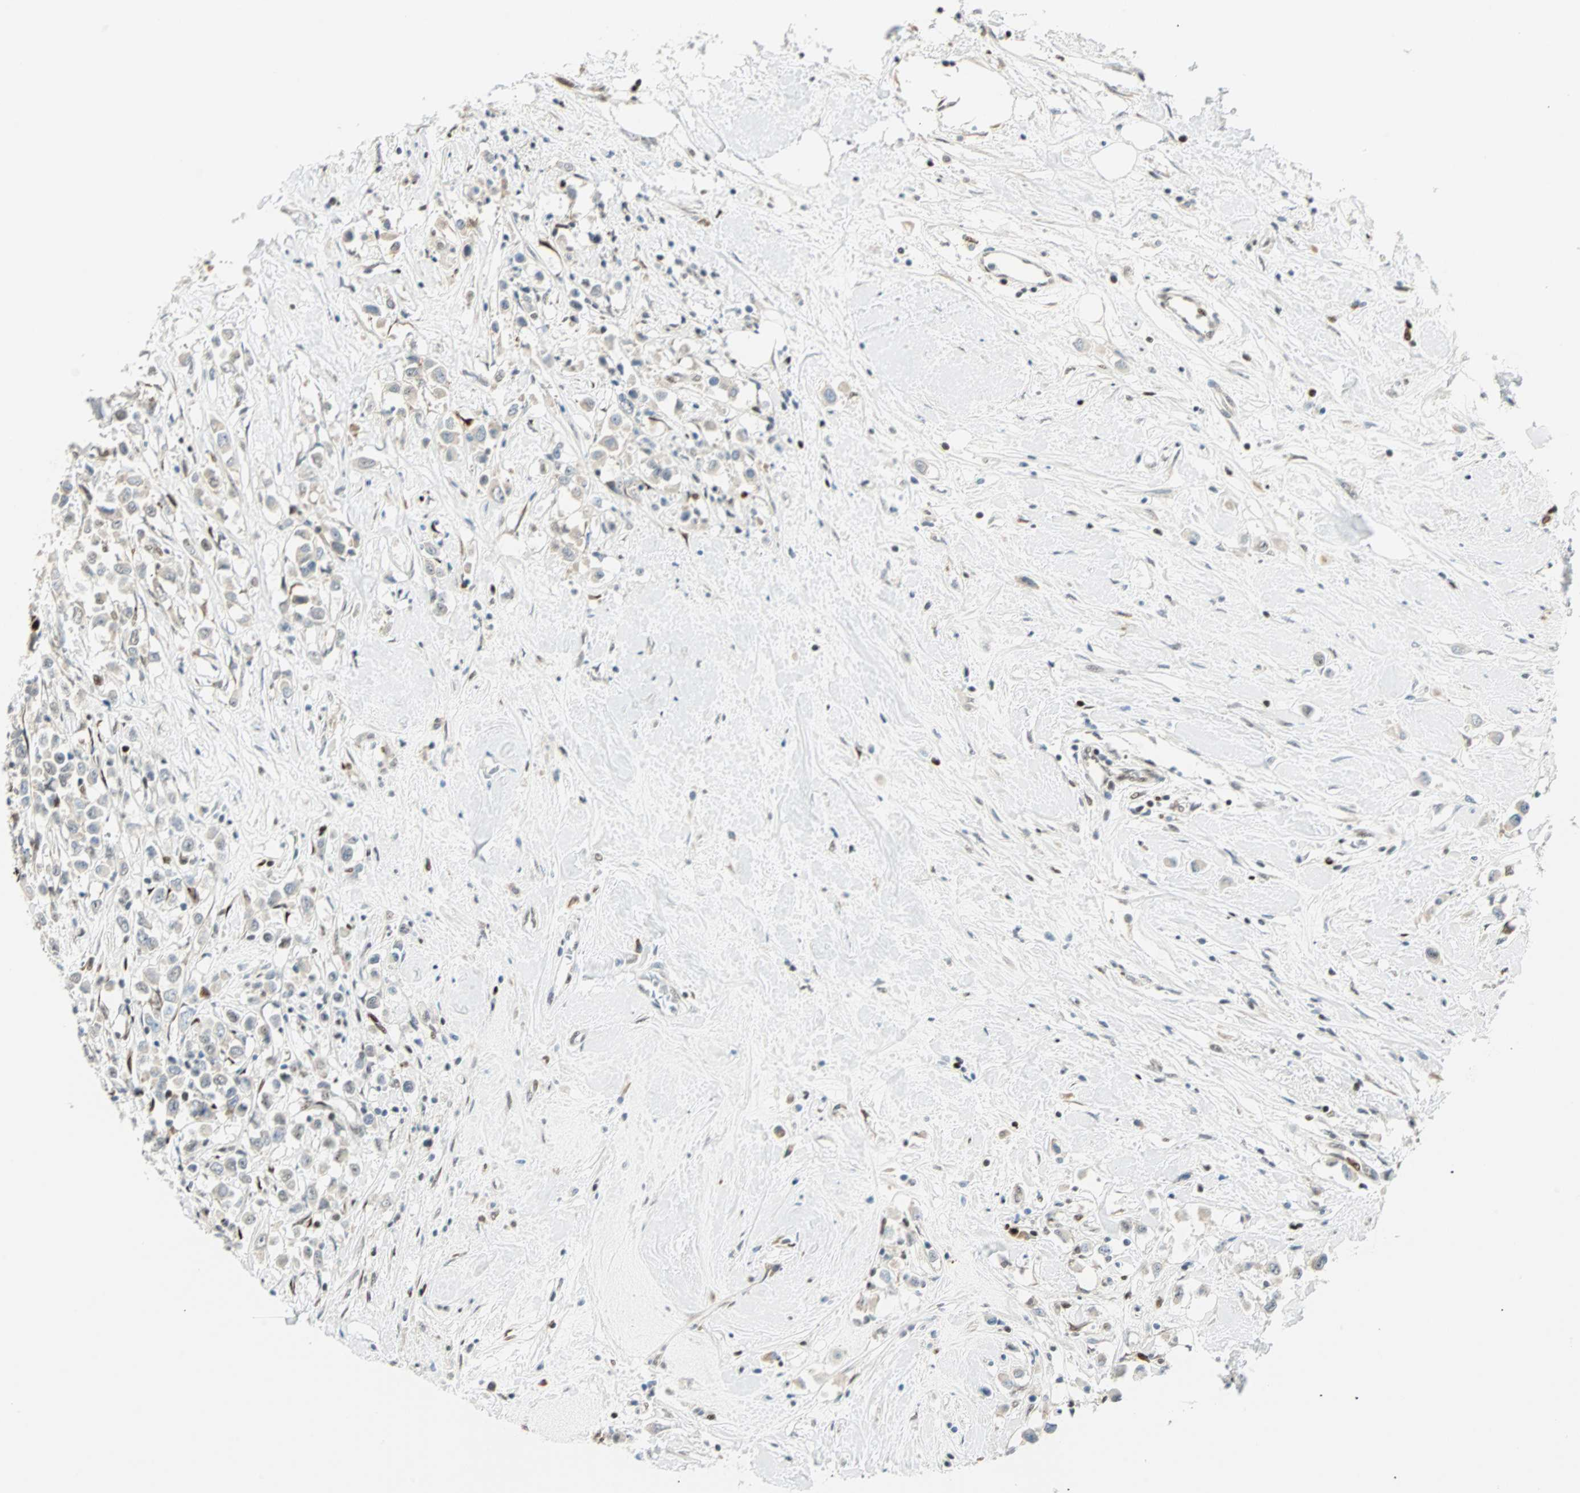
{"staining": {"intensity": "weak", "quantity": "<25%", "location": "cytoplasmic/membranous"}, "tissue": "breast cancer", "cell_type": "Tumor cells", "image_type": "cancer", "snomed": [{"axis": "morphology", "description": "Duct carcinoma"}, {"axis": "topography", "description": "Breast"}], "caption": "Human breast cancer (intraductal carcinoma) stained for a protein using IHC exhibits no staining in tumor cells.", "gene": "MSX2", "patient": {"sex": "female", "age": 61}}